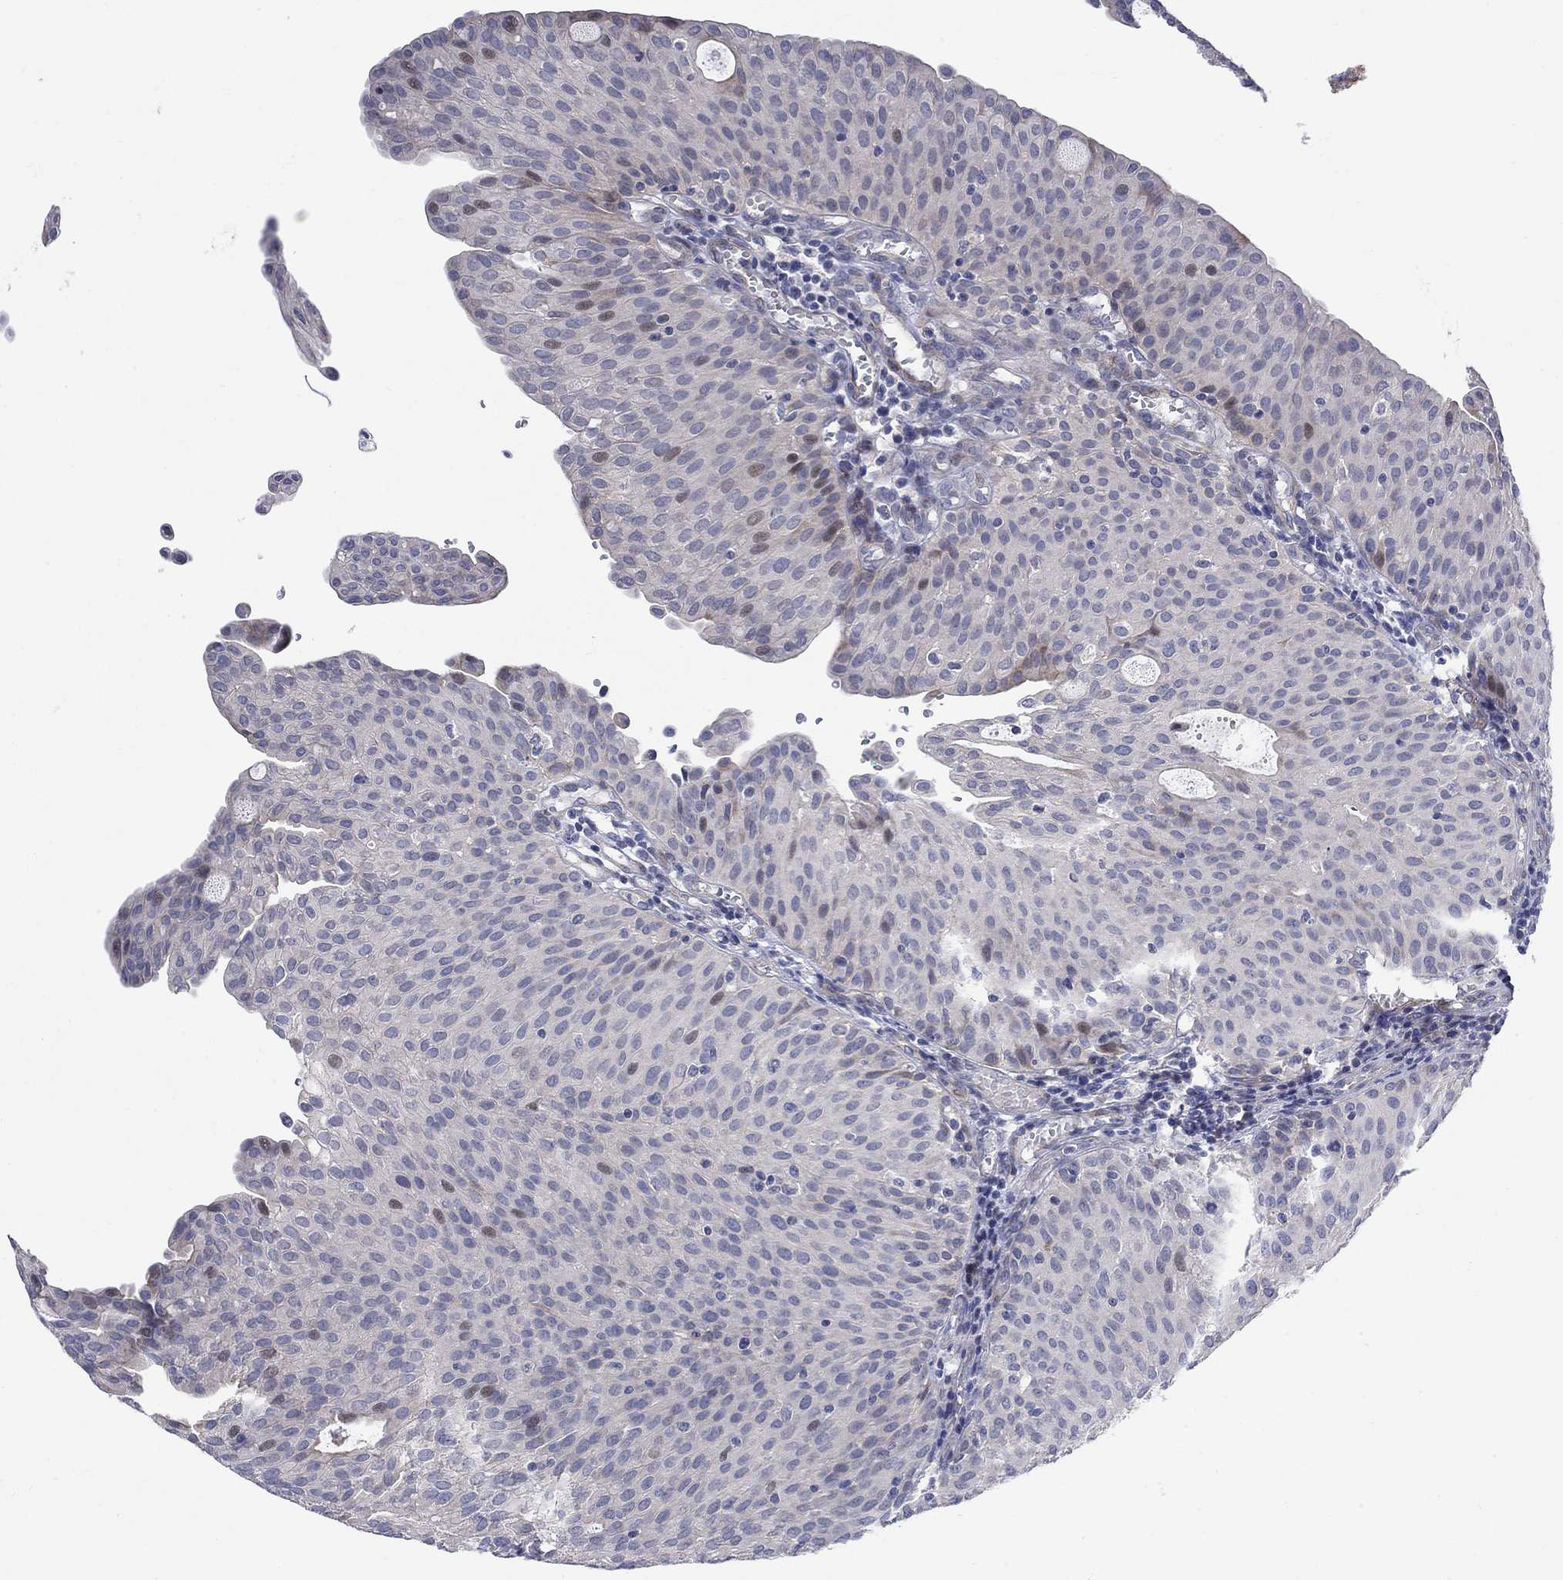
{"staining": {"intensity": "weak", "quantity": "<25%", "location": "cytoplasmic/membranous"}, "tissue": "urothelial cancer", "cell_type": "Tumor cells", "image_type": "cancer", "snomed": [{"axis": "morphology", "description": "Urothelial carcinoma, Low grade"}, {"axis": "topography", "description": "Urinary bladder"}], "caption": "The immunohistochemistry photomicrograph has no significant expression in tumor cells of urothelial cancer tissue.", "gene": "SCN7A", "patient": {"sex": "male", "age": 54}}